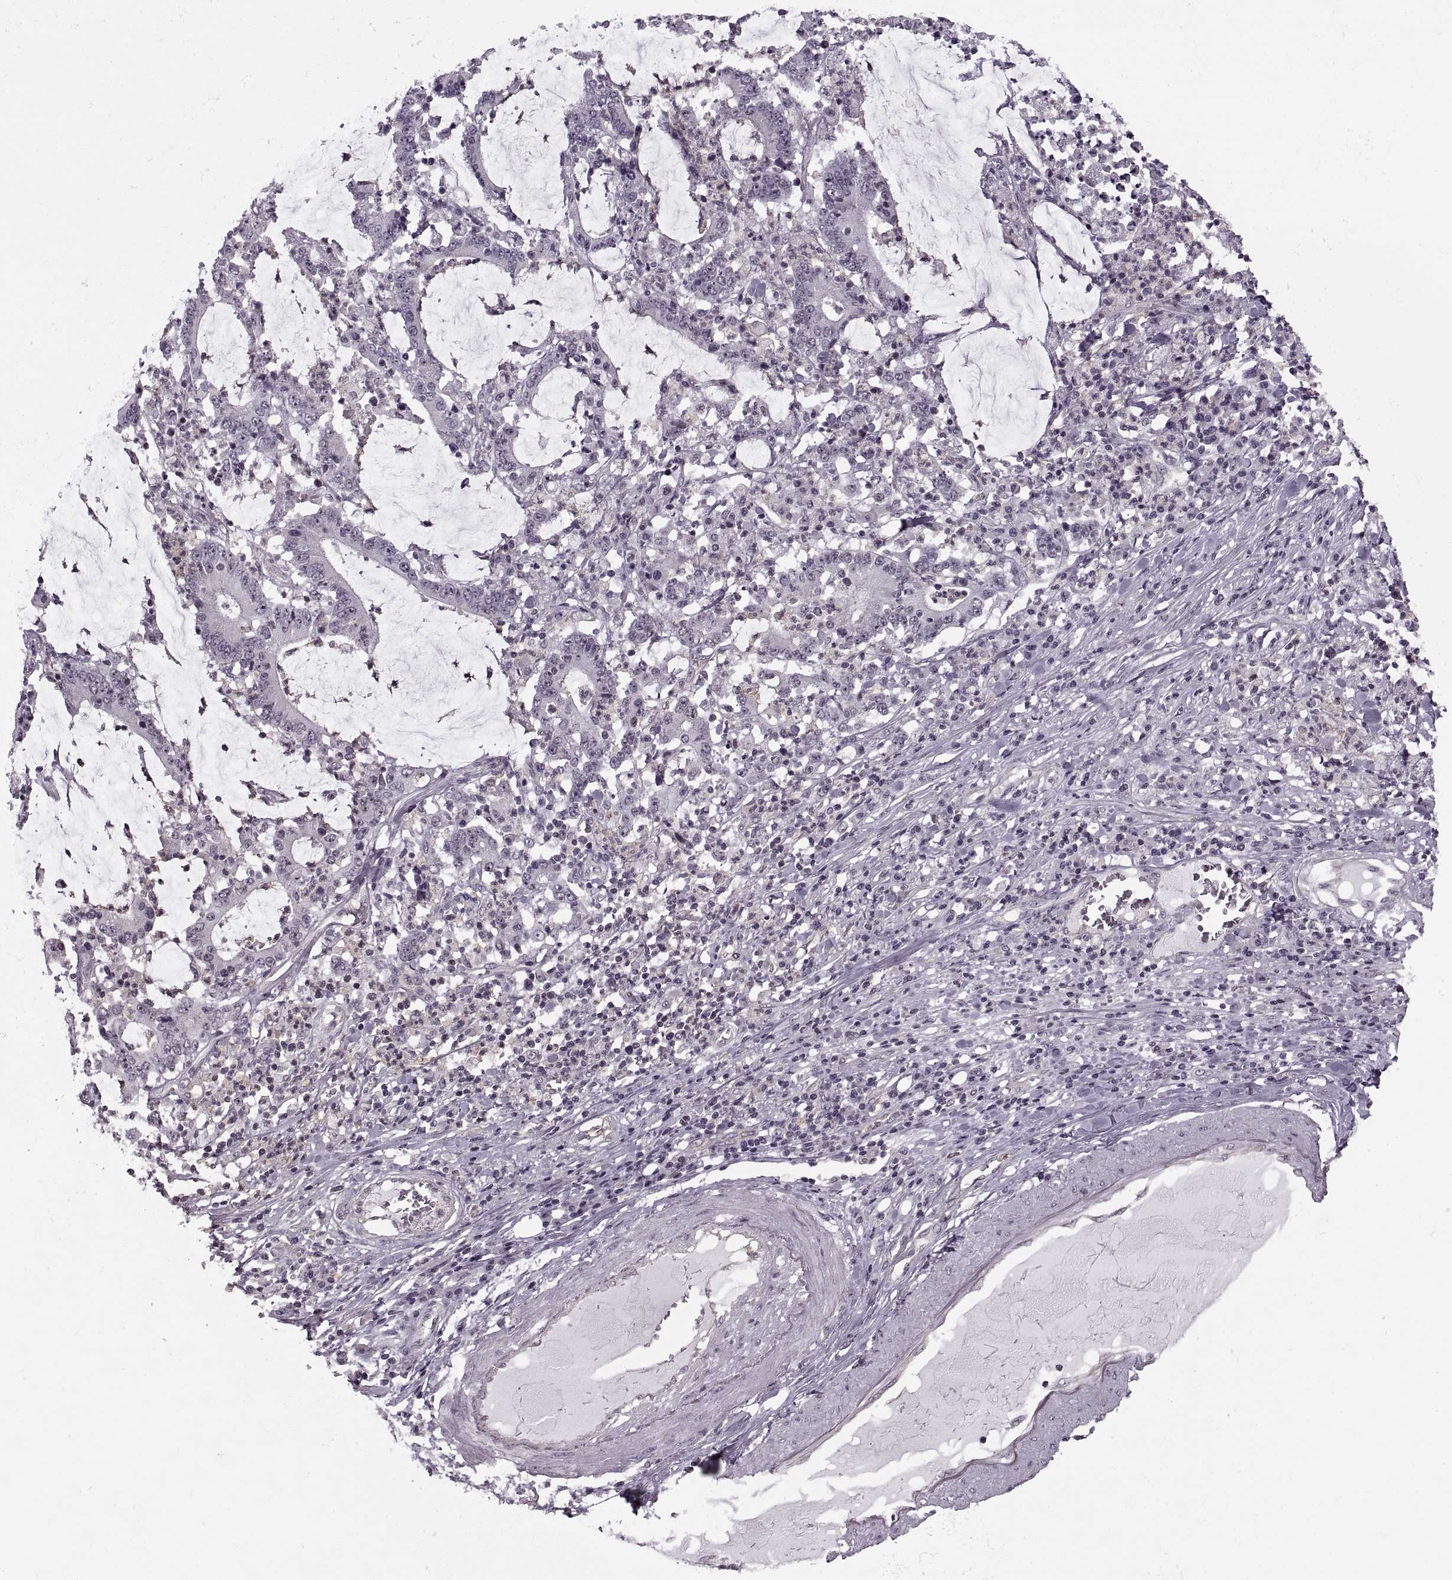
{"staining": {"intensity": "negative", "quantity": "none", "location": "none"}, "tissue": "stomach cancer", "cell_type": "Tumor cells", "image_type": "cancer", "snomed": [{"axis": "morphology", "description": "Adenocarcinoma, NOS"}, {"axis": "topography", "description": "Stomach, upper"}], "caption": "This image is of stomach adenocarcinoma stained with IHC to label a protein in brown with the nuclei are counter-stained blue. There is no staining in tumor cells.", "gene": "LUZP2", "patient": {"sex": "male", "age": 68}}